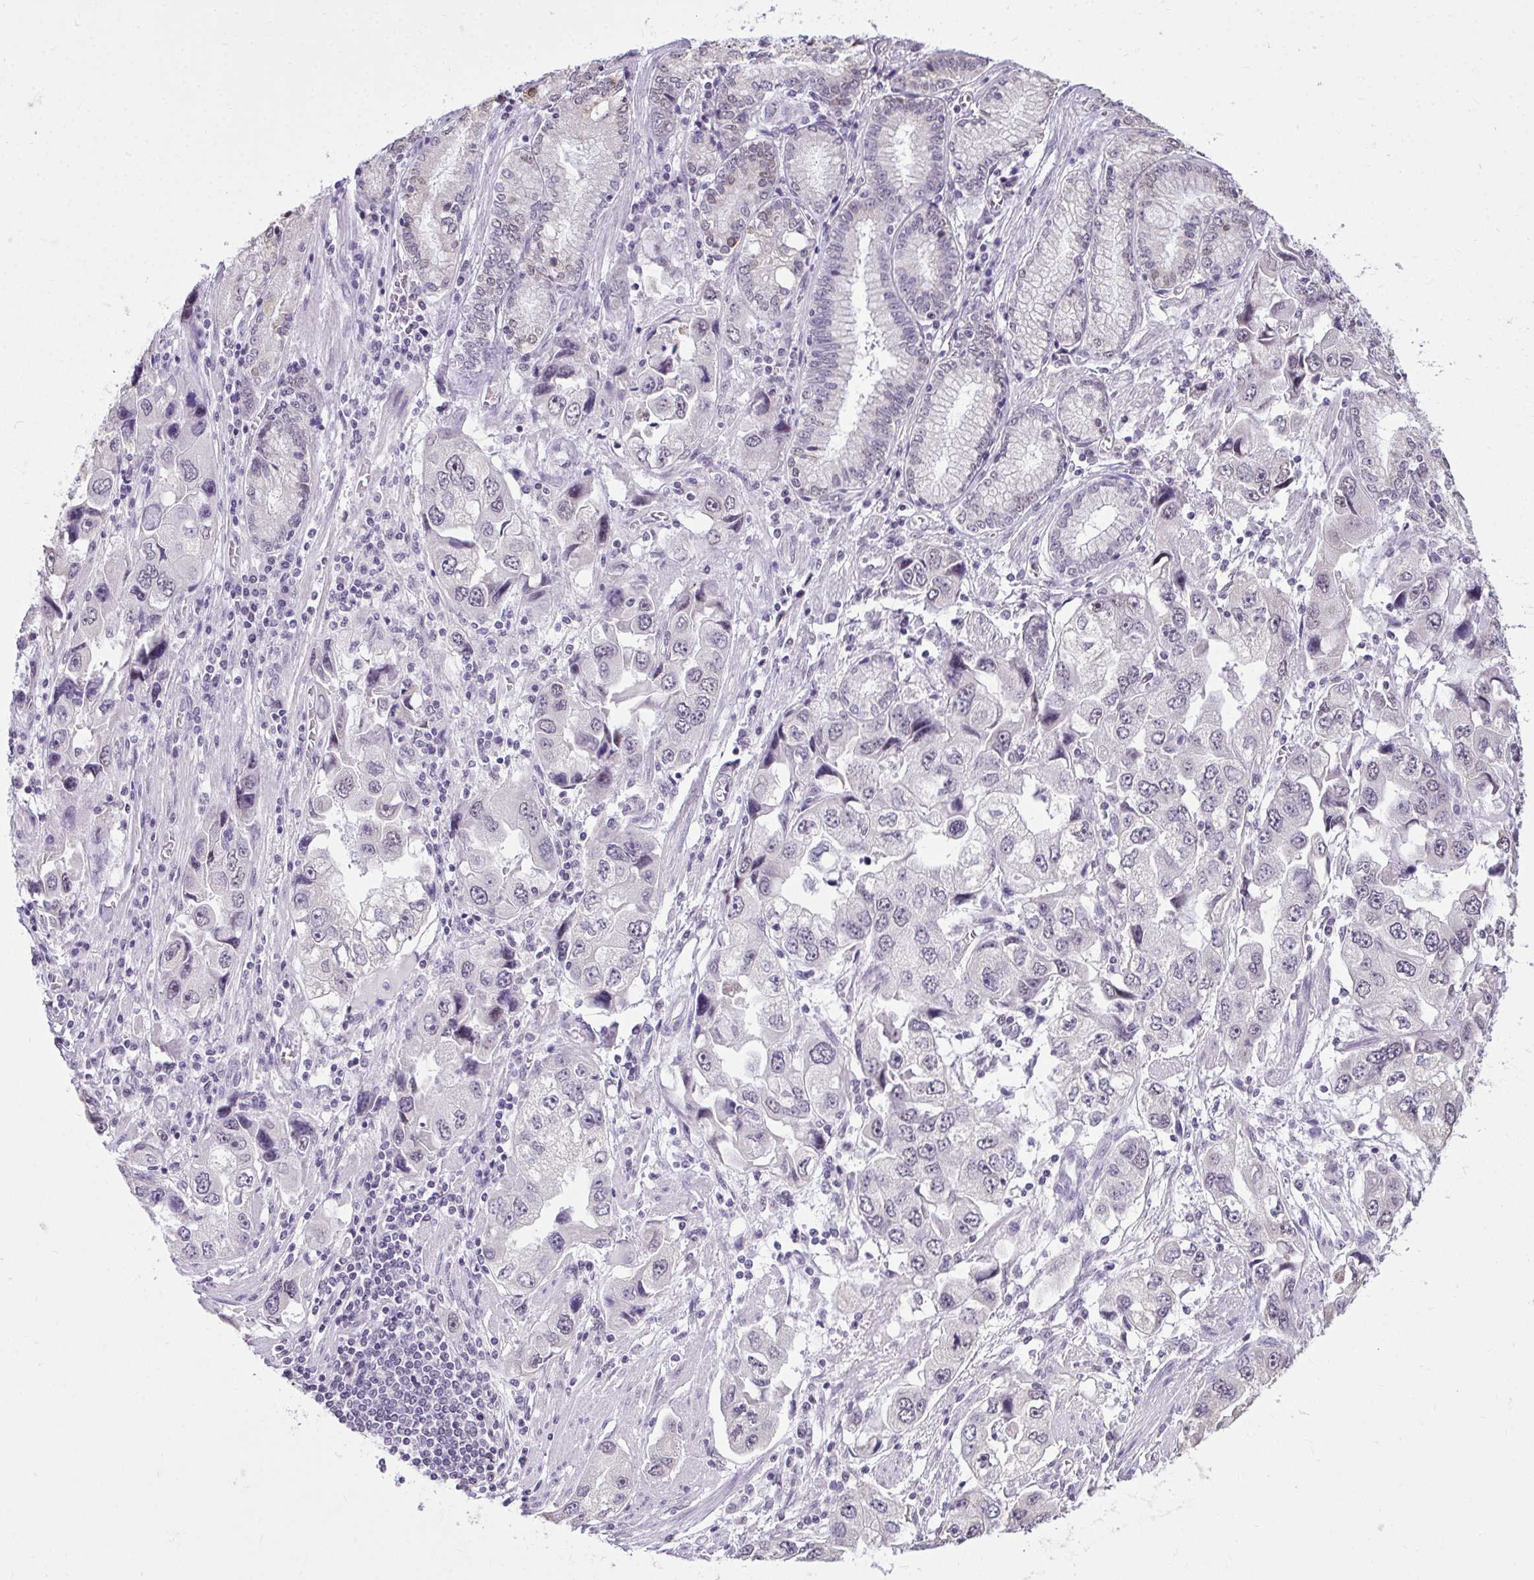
{"staining": {"intensity": "negative", "quantity": "none", "location": "none"}, "tissue": "stomach cancer", "cell_type": "Tumor cells", "image_type": "cancer", "snomed": [{"axis": "morphology", "description": "Adenocarcinoma, NOS"}, {"axis": "topography", "description": "Stomach, lower"}], "caption": "The IHC image has no significant positivity in tumor cells of stomach cancer tissue.", "gene": "NPPA", "patient": {"sex": "female", "age": 93}}